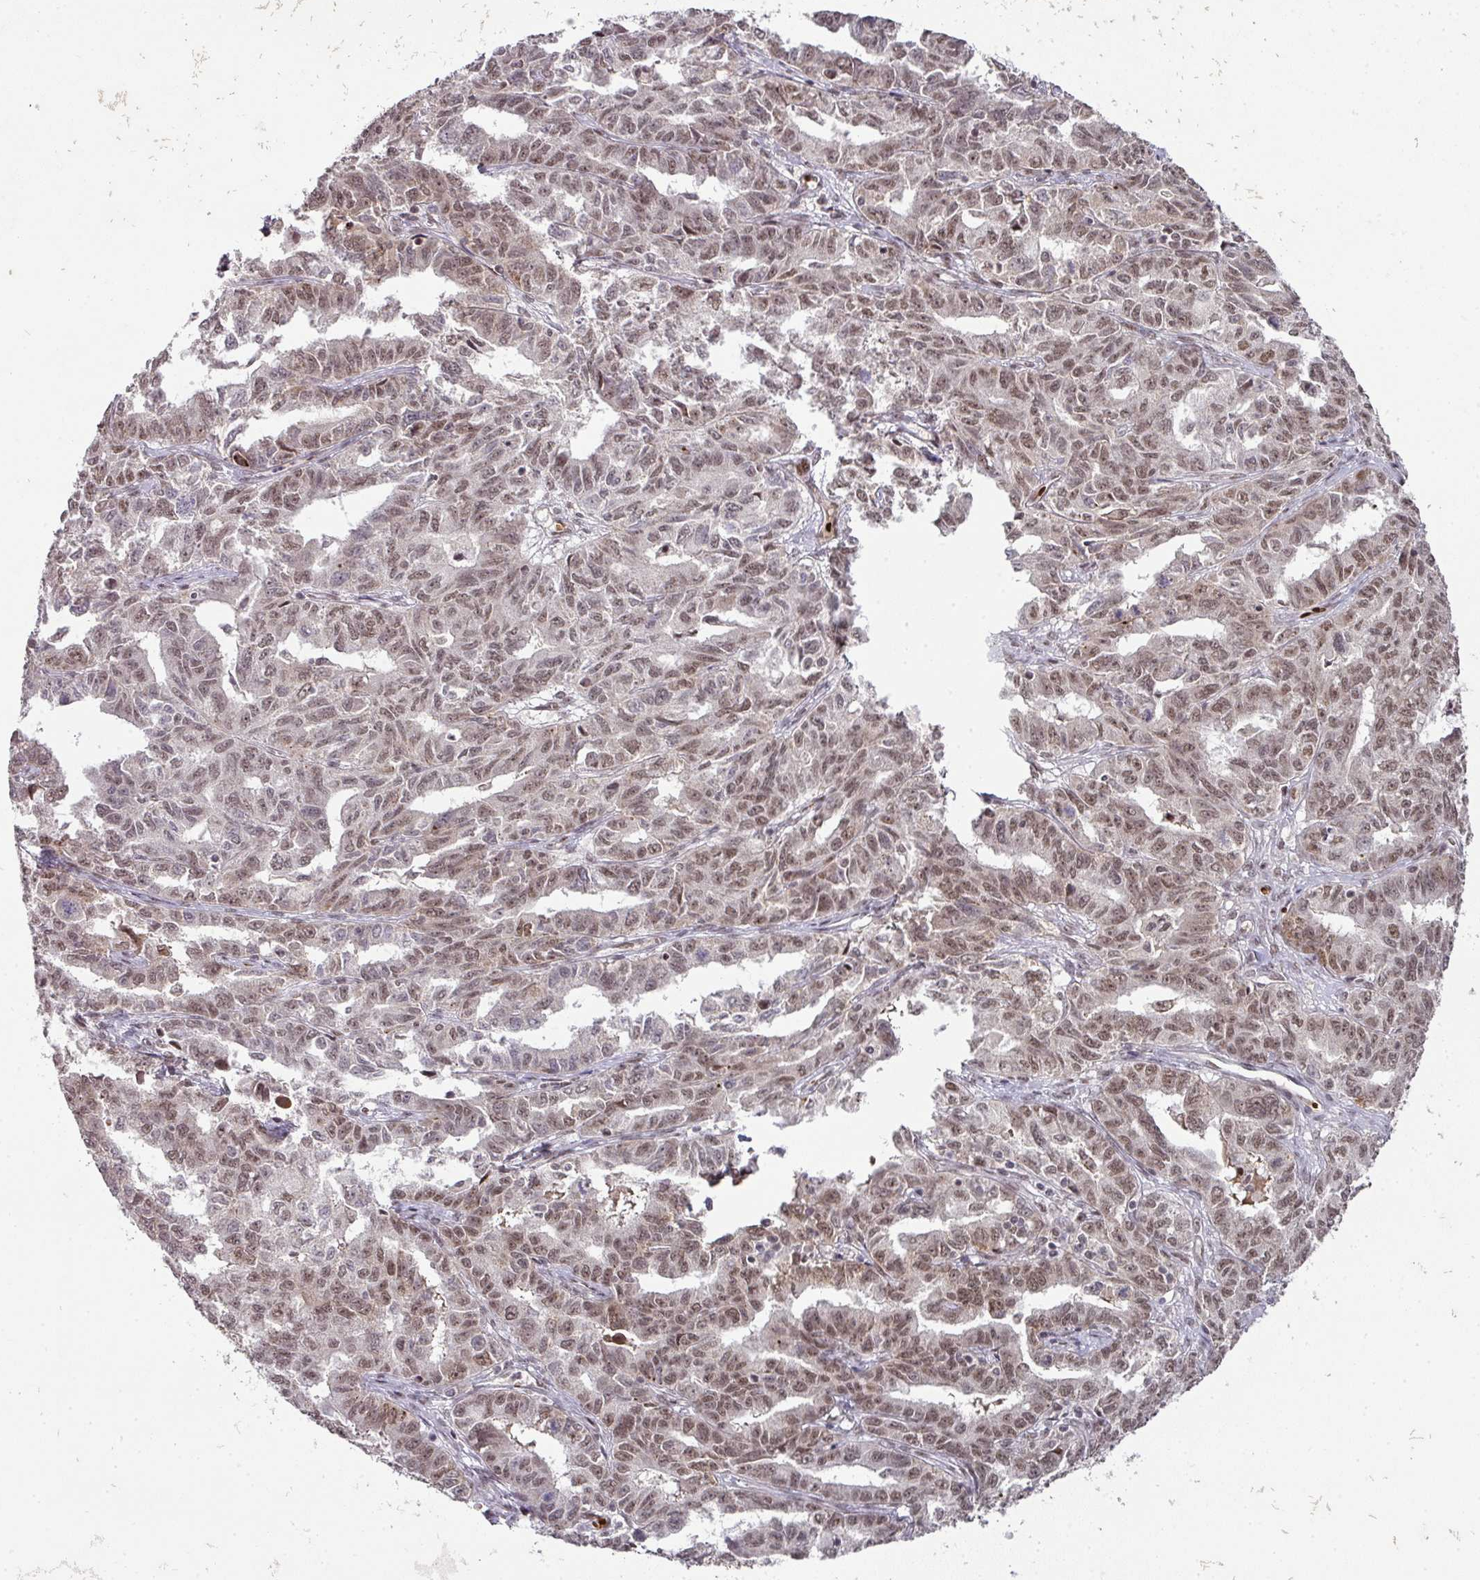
{"staining": {"intensity": "weak", "quantity": ">75%", "location": "nuclear"}, "tissue": "ovarian cancer", "cell_type": "Tumor cells", "image_type": "cancer", "snomed": [{"axis": "morphology", "description": "Adenocarcinoma, NOS"}, {"axis": "morphology", "description": "Carcinoma, endometroid"}, {"axis": "topography", "description": "Ovary"}], "caption": "High-magnification brightfield microscopy of ovarian endometroid carcinoma stained with DAB (3,3'-diaminobenzidine) (brown) and counterstained with hematoxylin (blue). tumor cells exhibit weak nuclear staining is appreciated in approximately>75% of cells.", "gene": "NEIL1", "patient": {"sex": "female", "age": 72}}